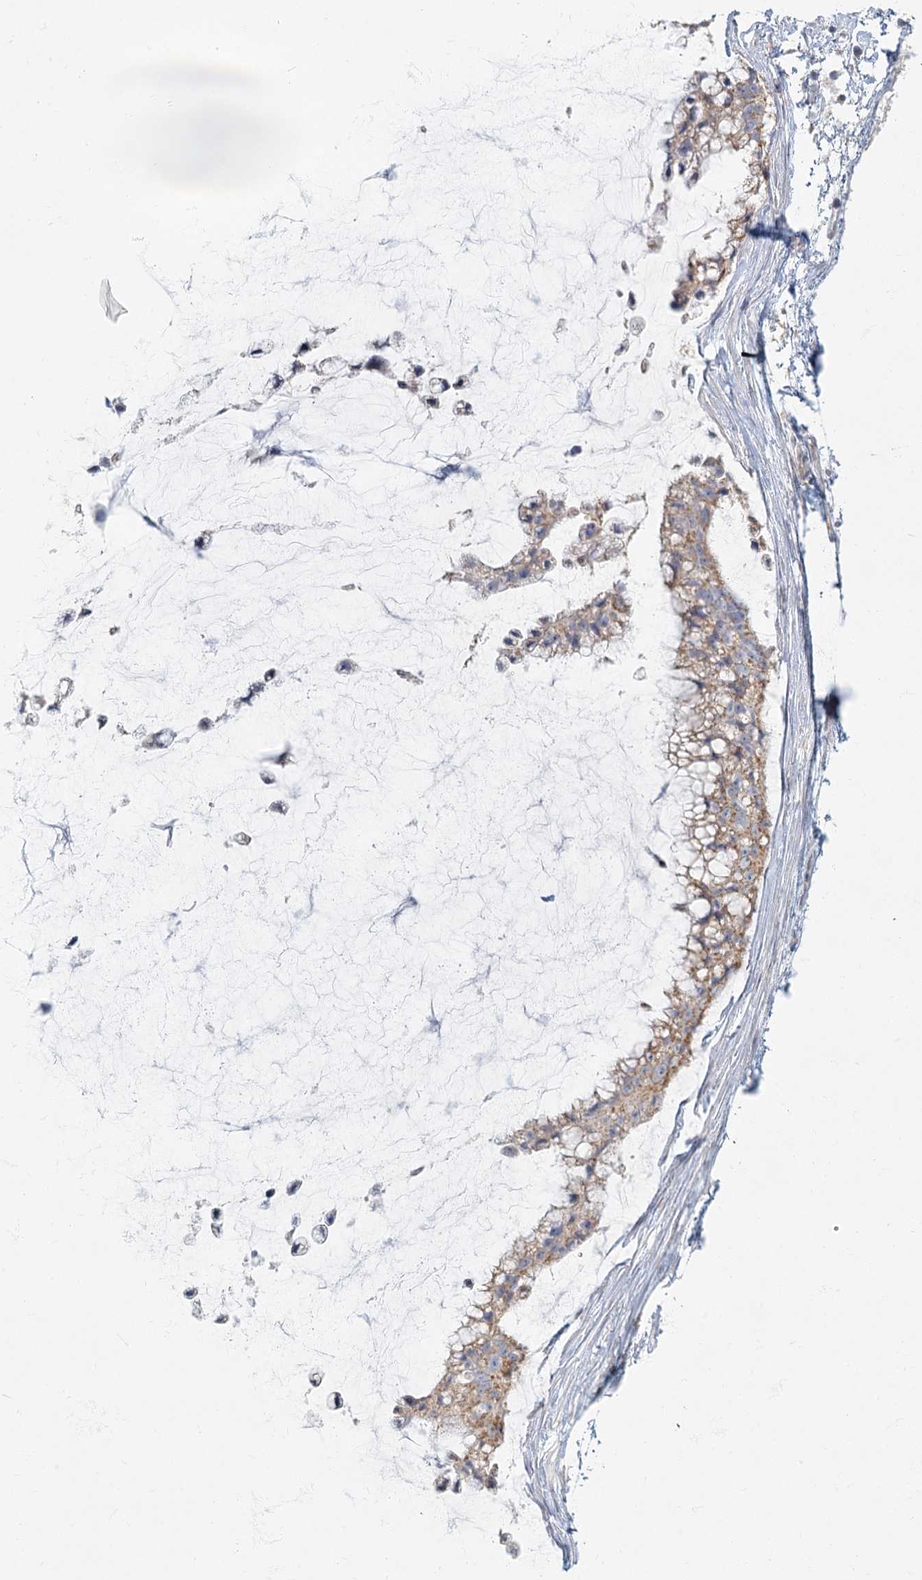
{"staining": {"intensity": "moderate", "quantity": "25%-75%", "location": "cytoplasmic/membranous"}, "tissue": "ovarian cancer", "cell_type": "Tumor cells", "image_type": "cancer", "snomed": [{"axis": "morphology", "description": "Cystadenocarcinoma, mucinous, NOS"}, {"axis": "topography", "description": "Ovary"}], "caption": "Protein positivity by immunohistochemistry (IHC) shows moderate cytoplasmic/membranous staining in approximately 25%-75% of tumor cells in mucinous cystadenocarcinoma (ovarian).", "gene": "FAM110C", "patient": {"sex": "female", "age": 39}}